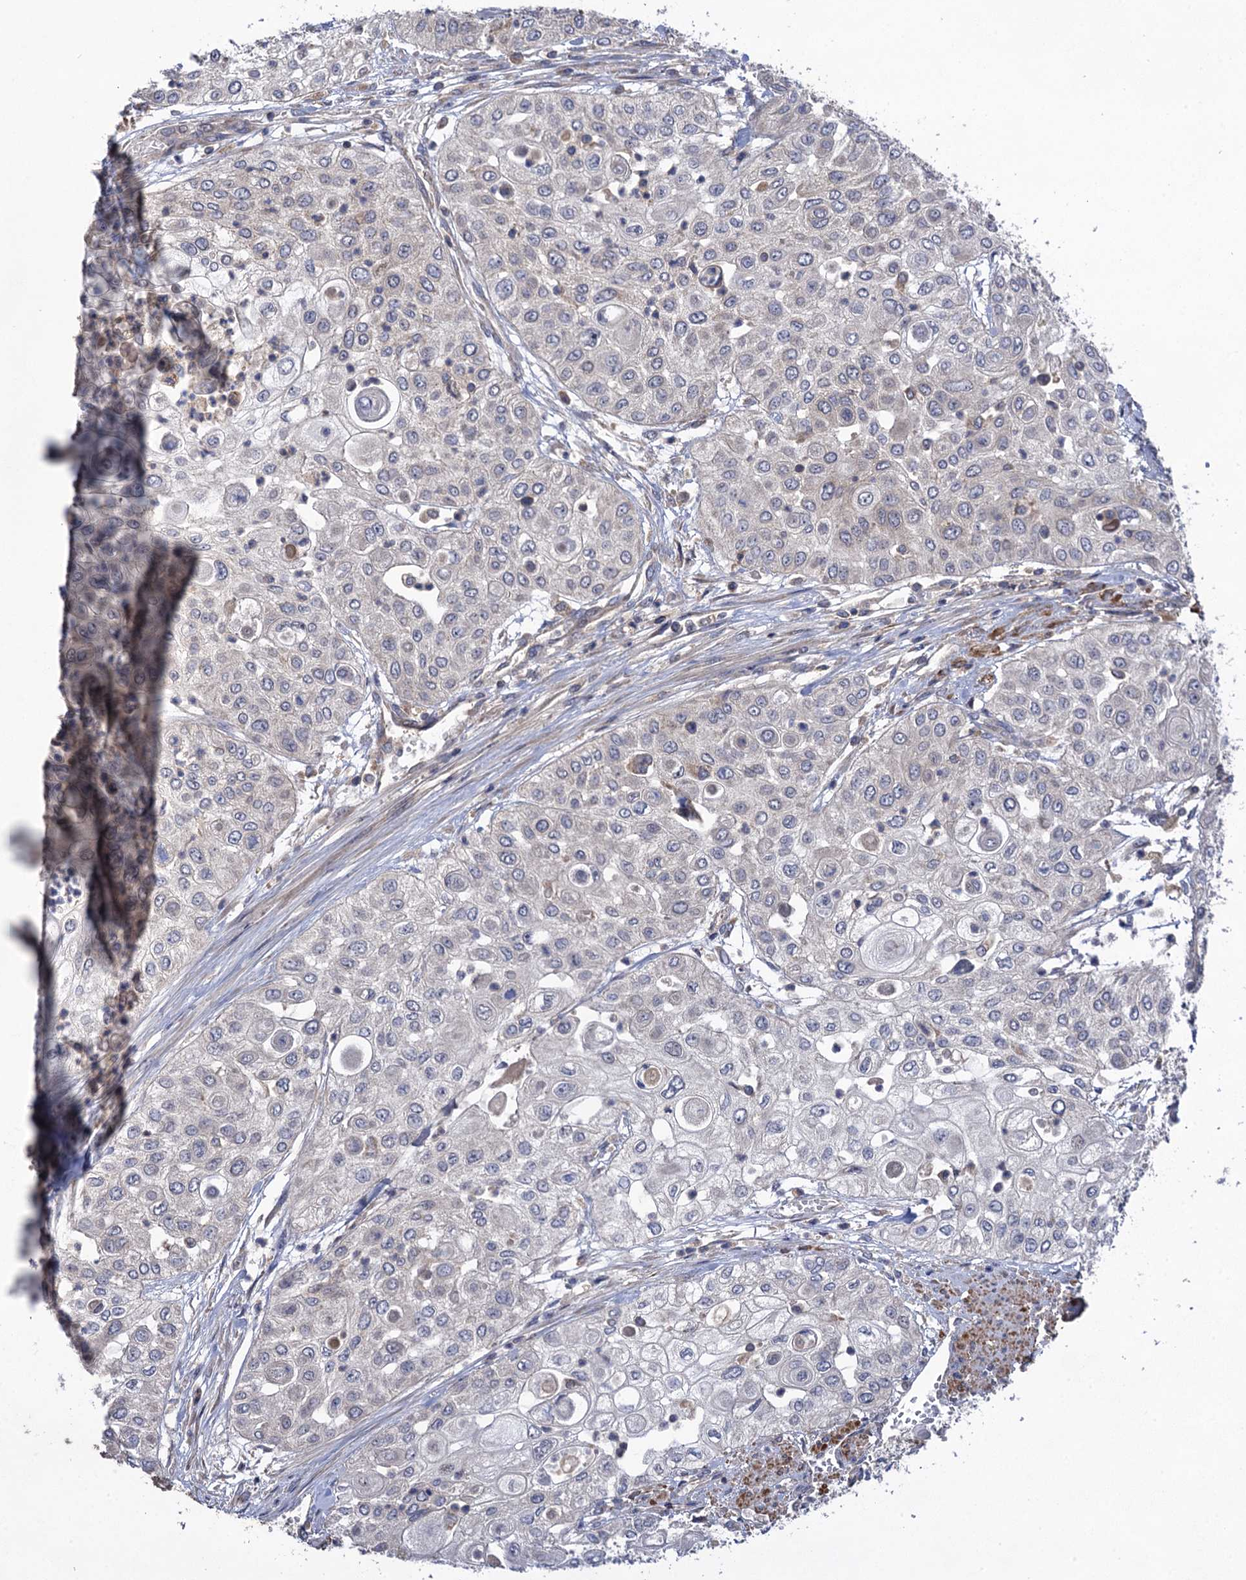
{"staining": {"intensity": "negative", "quantity": "none", "location": "none"}, "tissue": "urothelial cancer", "cell_type": "Tumor cells", "image_type": "cancer", "snomed": [{"axis": "morphology", "description": "Urothelial carcinoma, High grade"}, {"axis": "topography", "description": "Urinary bladder"}], "caption": "IHC of human urothelial carcinoma (high-grade) exhibits no positivity in tumor cells.", "gene": "WDR88", "patient": {"sex": "female", "age": 79}}